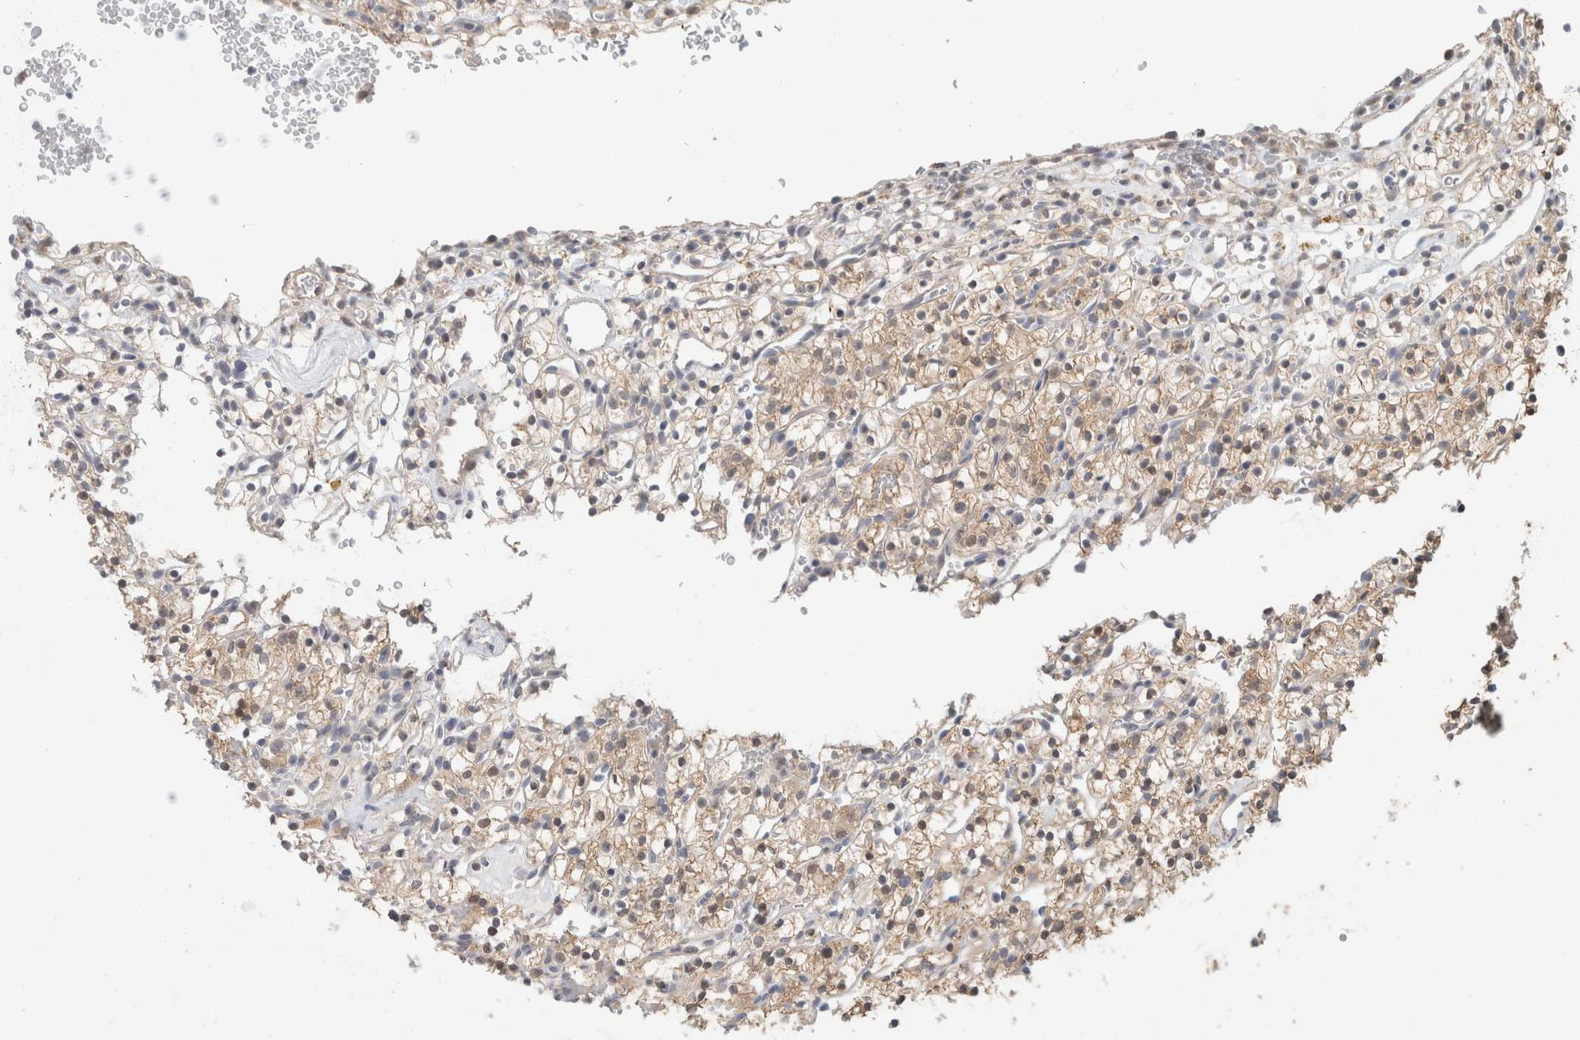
{"staining": {"intensity": "moderate", "quantity": "25%-75%", "location": "cytoplasmic/membranous"}, "tissue": "renal cancer", "cell_type": "Tumor cells", "image_type": "cancer", "snomed": [{"axis": "morphology", "description": "Adenocarcinoma, NOS"}, {"axis": "topography", "description": "Kidney"}], "caption": "Immunohistochemistry staining of renal cancer, which demonstrates medium levels of moderate cytoplasmic/membranous expression in about 25%-75% of tumor cells indicating moderate cytoplasmic/membranous protein expression. The staining was performed using DAB (3,3'-diaminobenzidine) (brown) for protein detection and nuclei were counterstained in hematoxylin (blue).", "gene": "CRAT", "patient": {"sex": "female", "age": 57}}